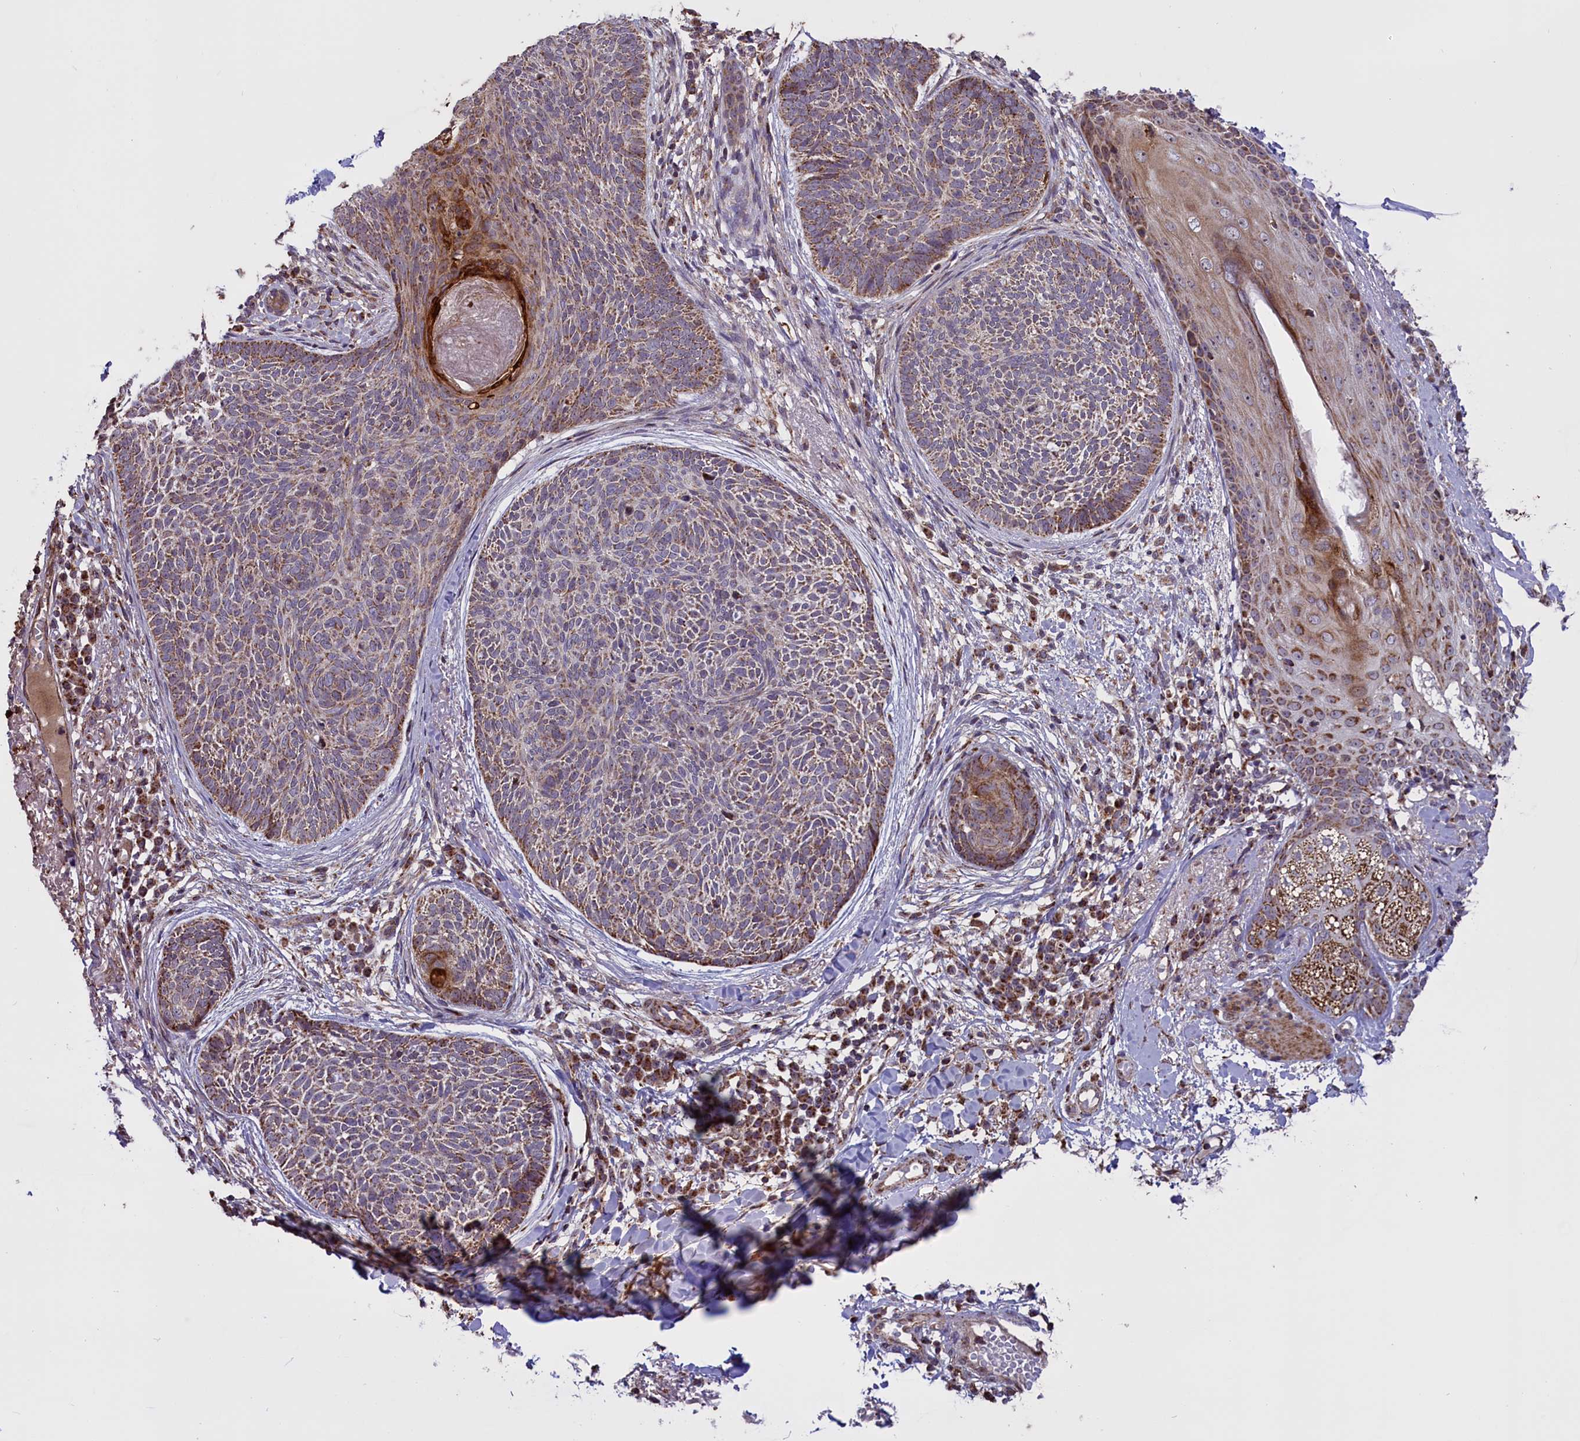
{"staining": {"intensity": "moderate", "quantity": "25%-75%", "location": "cytoplasmic/membranous"}, "tissue": "skin cancer", "cell_type": "Tumor cells", "image_type": "cancer", "snomed": [{"axis": "morphology", "description": "Basal cell carcinoma"}, {"axis": "topography", "description": "Skin"}], "caption": "Immunohistochemistry histopathology image of human skin cancer (basal cell carcinoma) stained for a protein (brown), which displays medium levels of moderate cytoplasmic/membranous expression in approximately 25%-75% of tumor cells.", "gene": "GLRX5", "patient": {"sex": "male", "age": 85}}